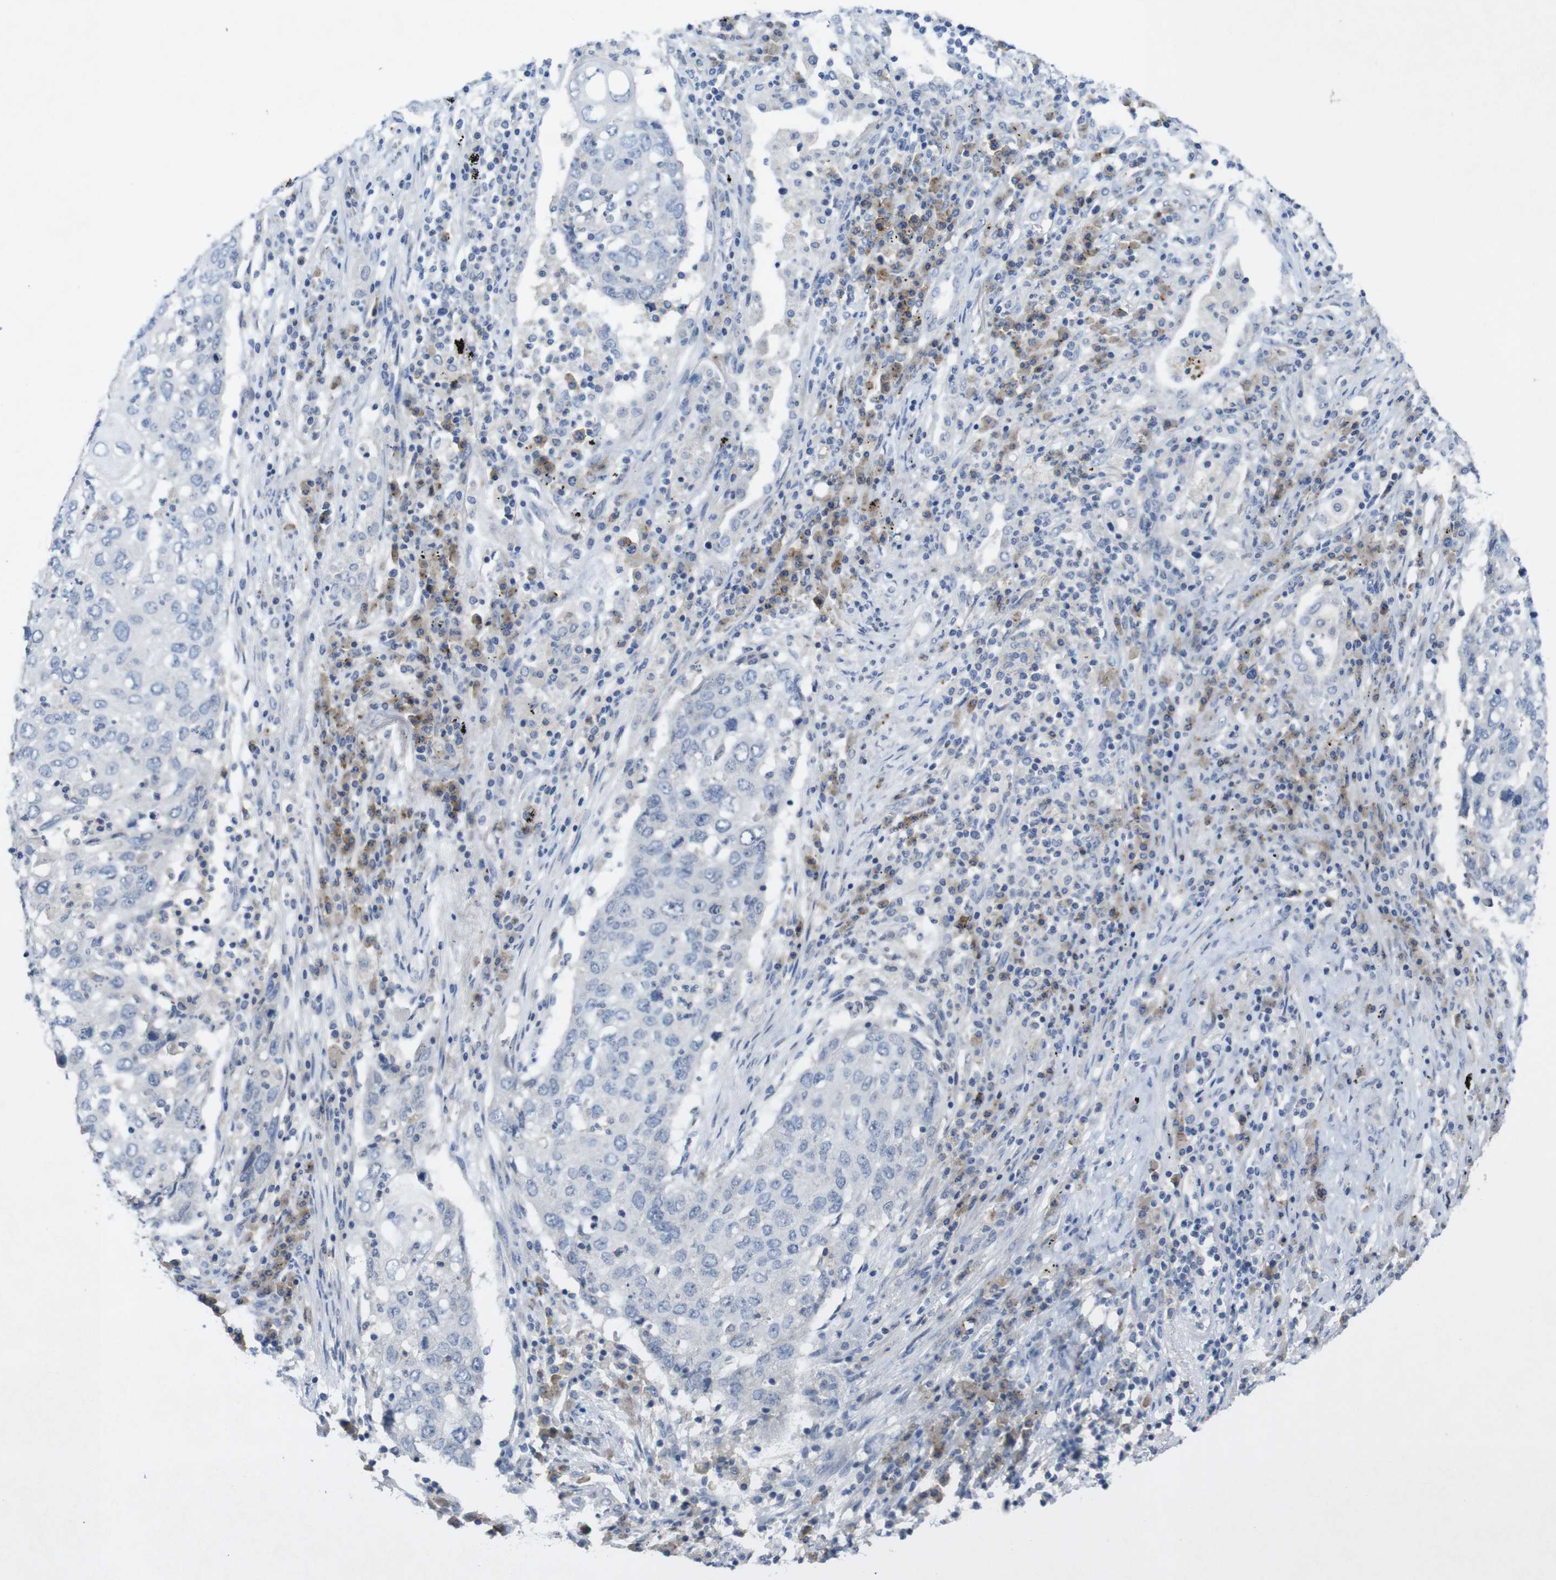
{"staining": {"intensity": "negative", "quantity": "none", "location": "none"}, "tissue": "lung cancer", "cell_type": "Tumor cells", "image_type": "cancer", "snomed": [{"axis": "morphology", "description": "Squamous cell carcinoma, NOS"}, {"axis": "topography", "description": "Lung"}], "caption": "DAB (3,3'-diaminobenzidine) immunohistochemical staining of human lung cancer reveals no significant positivity in tumor cells. (Stains: DAB (3,3'-diaminobenzidine) IHC with hematoxylin counter stain, Microscopy: brightfield microscopy at high magnification).", "gene": "SLAMF7", "patient": {"sex": "female", "age": 63}}